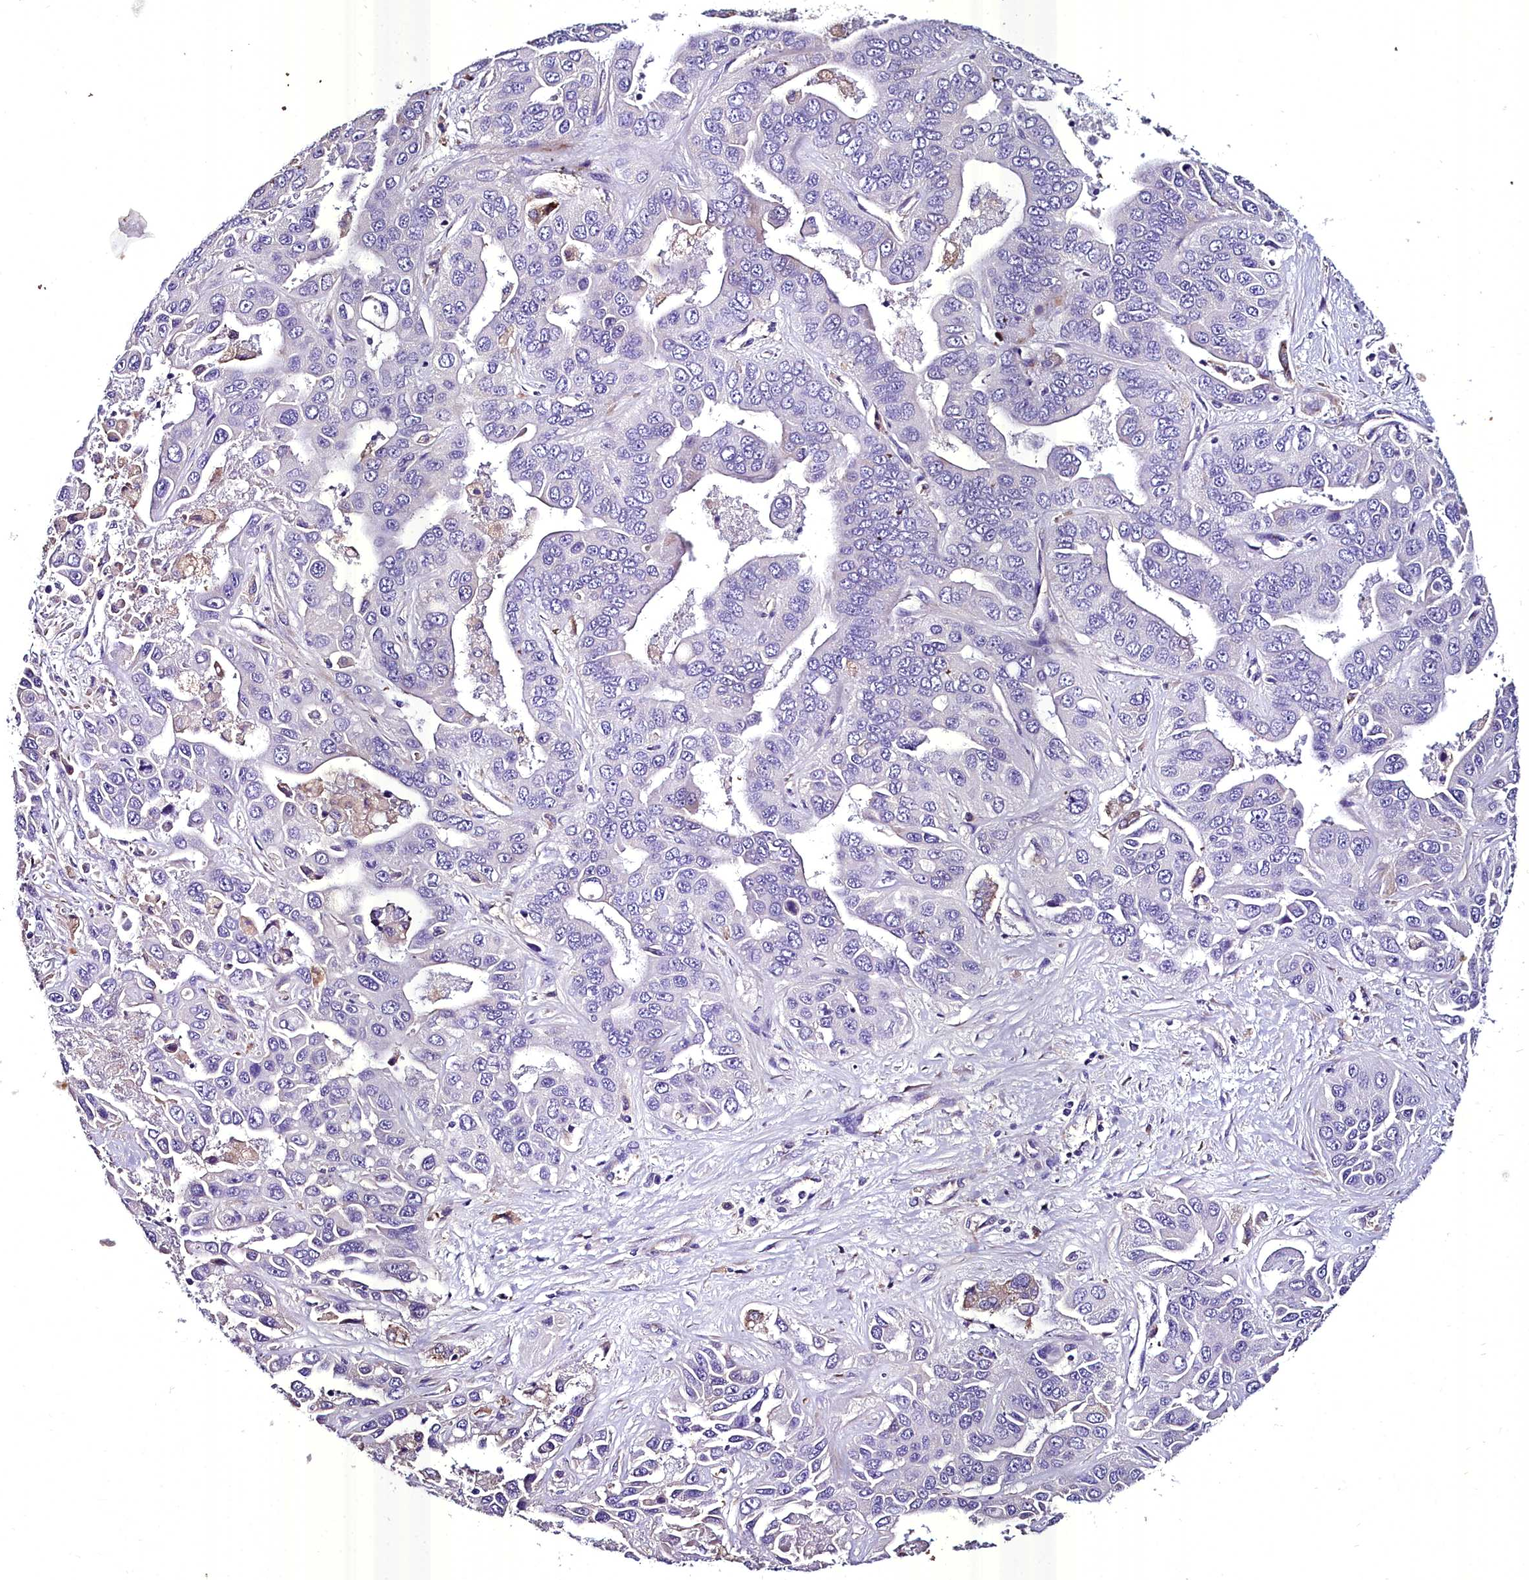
{"staining": {"intensity": "negative", "quantity": "none", "location": "none"}, "tissue": "liver cancer", "cell_type": "Tumor cells", "image_type": "cancer", "snomed": [{"axis": "morphology", "description": "Cholangiocarcinoma"}, {"axis": "topography", "description": "Liver"}], "caption": "The immunohistochemistry histopathology image has no significant expression in tumor cells of liver cancer (cholangiocarcinoma) tissue.", "gene": "MS4A18", "patient": {"sex": "female", "age": 52}}